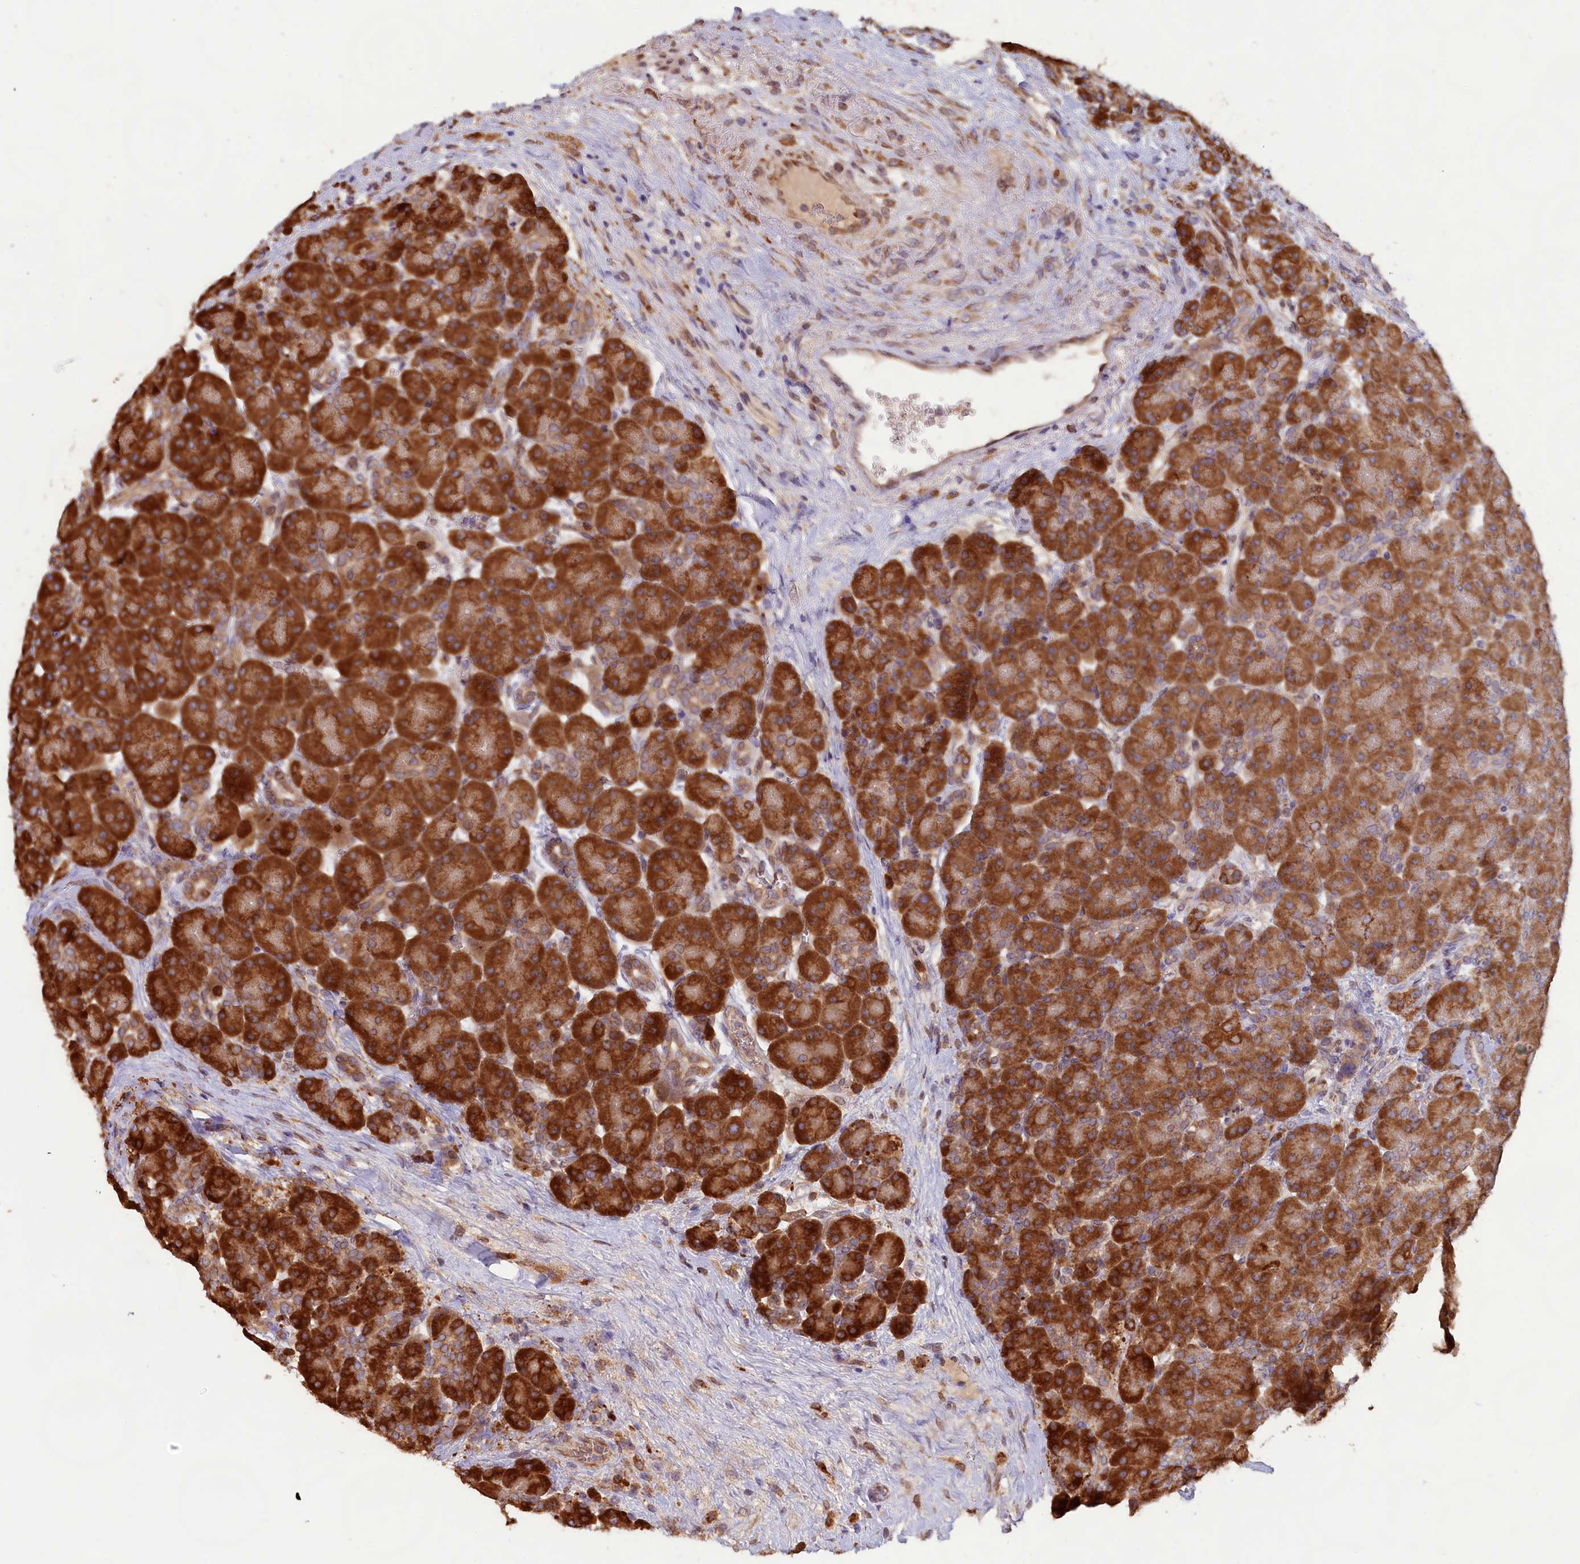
{"staining": {"intensity": "strong", "quantity": ">75%", "location": "cytoplasmic/membranous"}, "tissue": "pancreas", "cell_type": "Exocrine glandular cells", "image_type": "normal", "snomed": [{"axis": "morphology", "description": "Normal tissue, NOS"}, {"axis": "topography", "description": "Pancreas"}], "caption": "Exocrine glandular cells exhibit high levels of strong cytoplasmic/membranous staining in approximately >75% of cells in normal pancreas. The staining was performed using DAB (3,3'-diaminobenzidine) to visualize the protein expression in brown, while the nuclei were stained in blue with hematoxylin (Magnification: 20x).", "gene": "TBC1D19", "patient": {"sex": "male", "age": 66}}